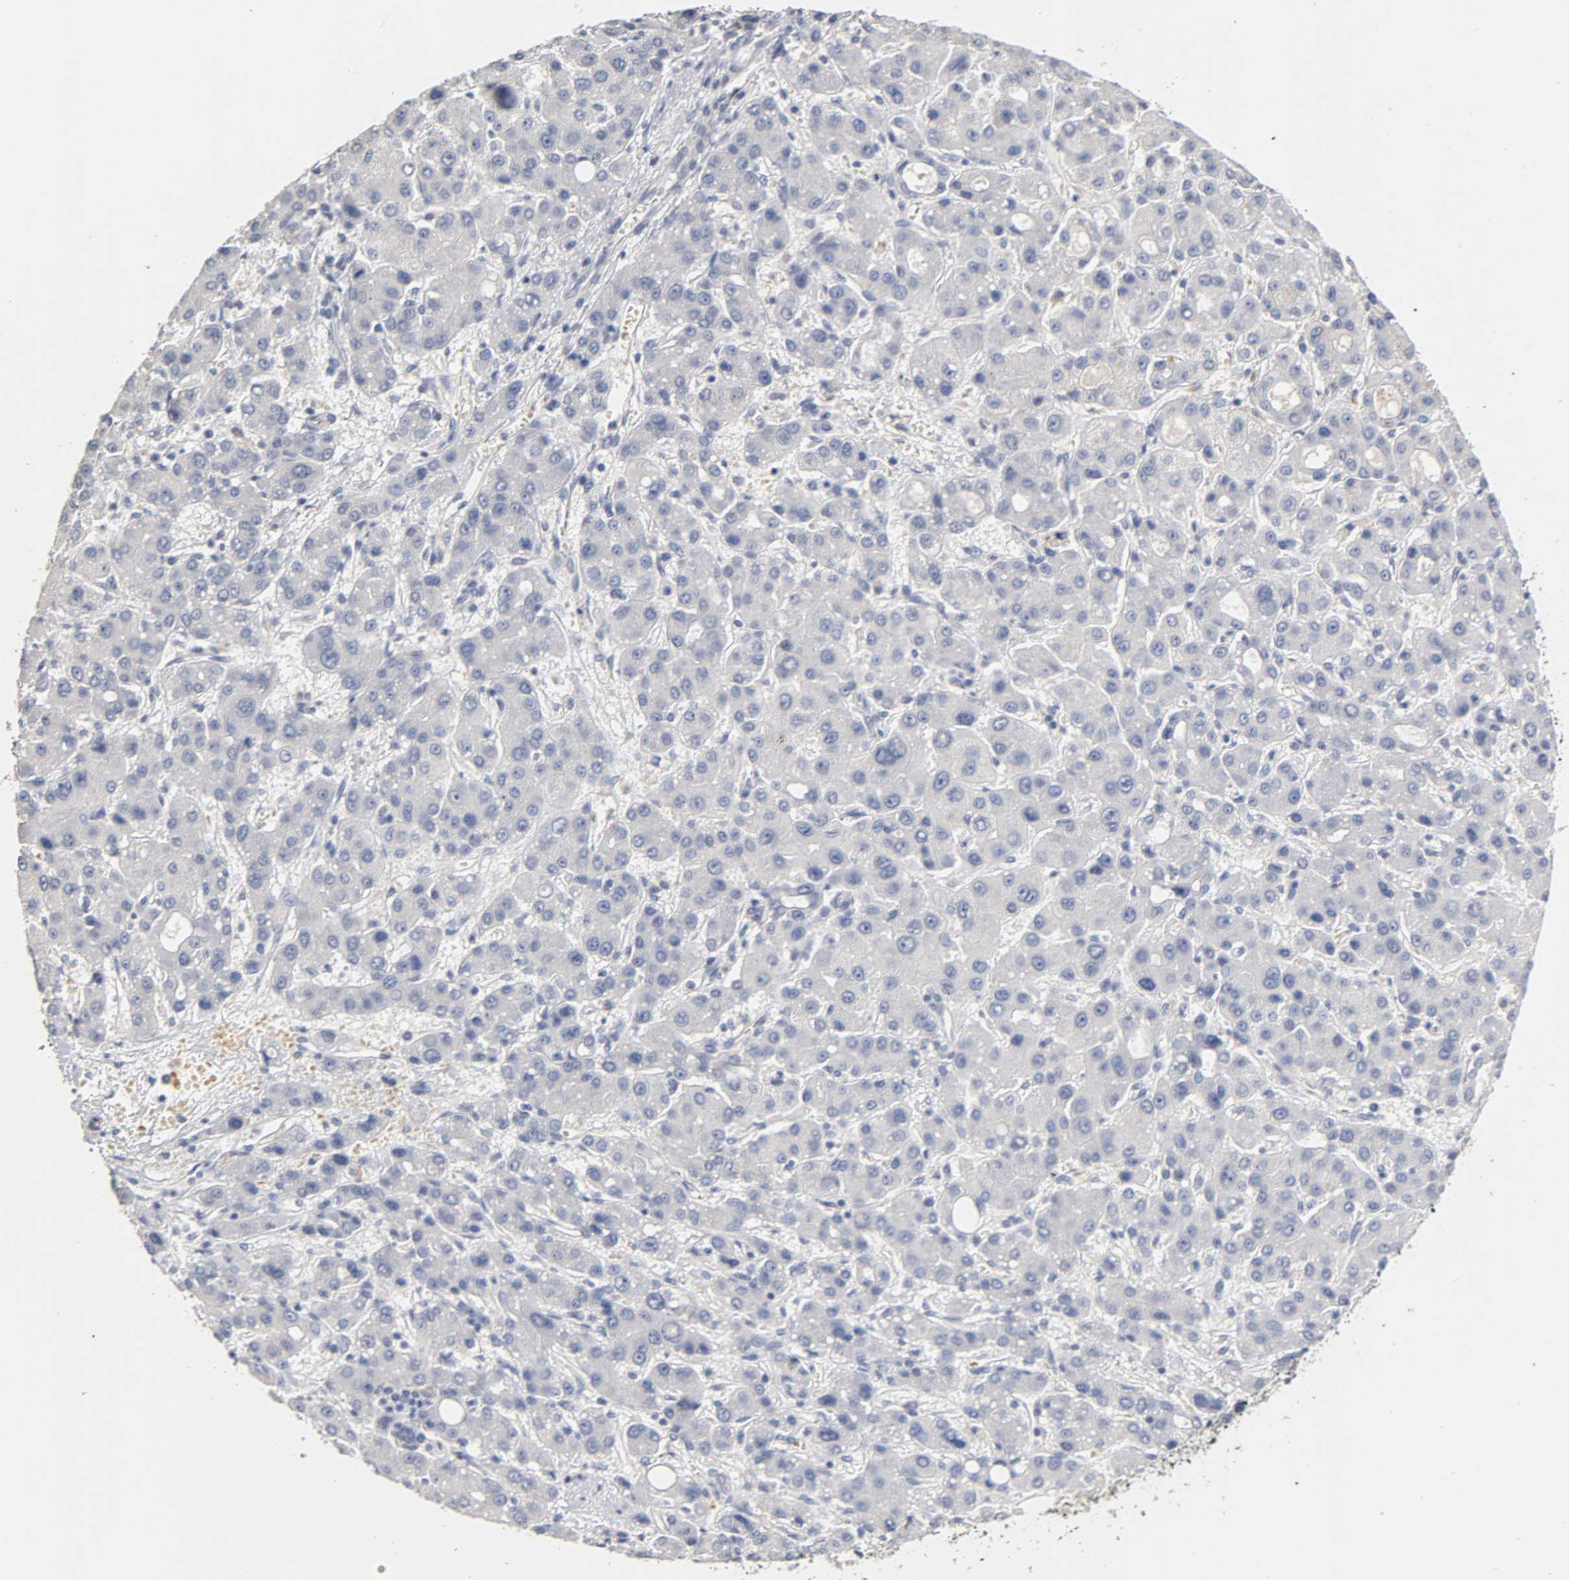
{"staining": {"intensity": "negative", "quantity": "none", "location": "none"}, "tissue": "liver cancer", "cell_type": "Tumor cells", "image_type": "cancer", "snomed": [{"axis": "morphology", "description": "Carcinoma, Hepatocellular, NOS"}, {"axis": "topography", "description": "Liver"}], "caption": "IHC of liver hepatocellular carcinoma reveals no staining in tumor cells. (Immunohistochemistry (ihc), brightfield microscopy, high magnification).", "gene": "OVOL1", "patient": {"sex": "male", "age": 55}}